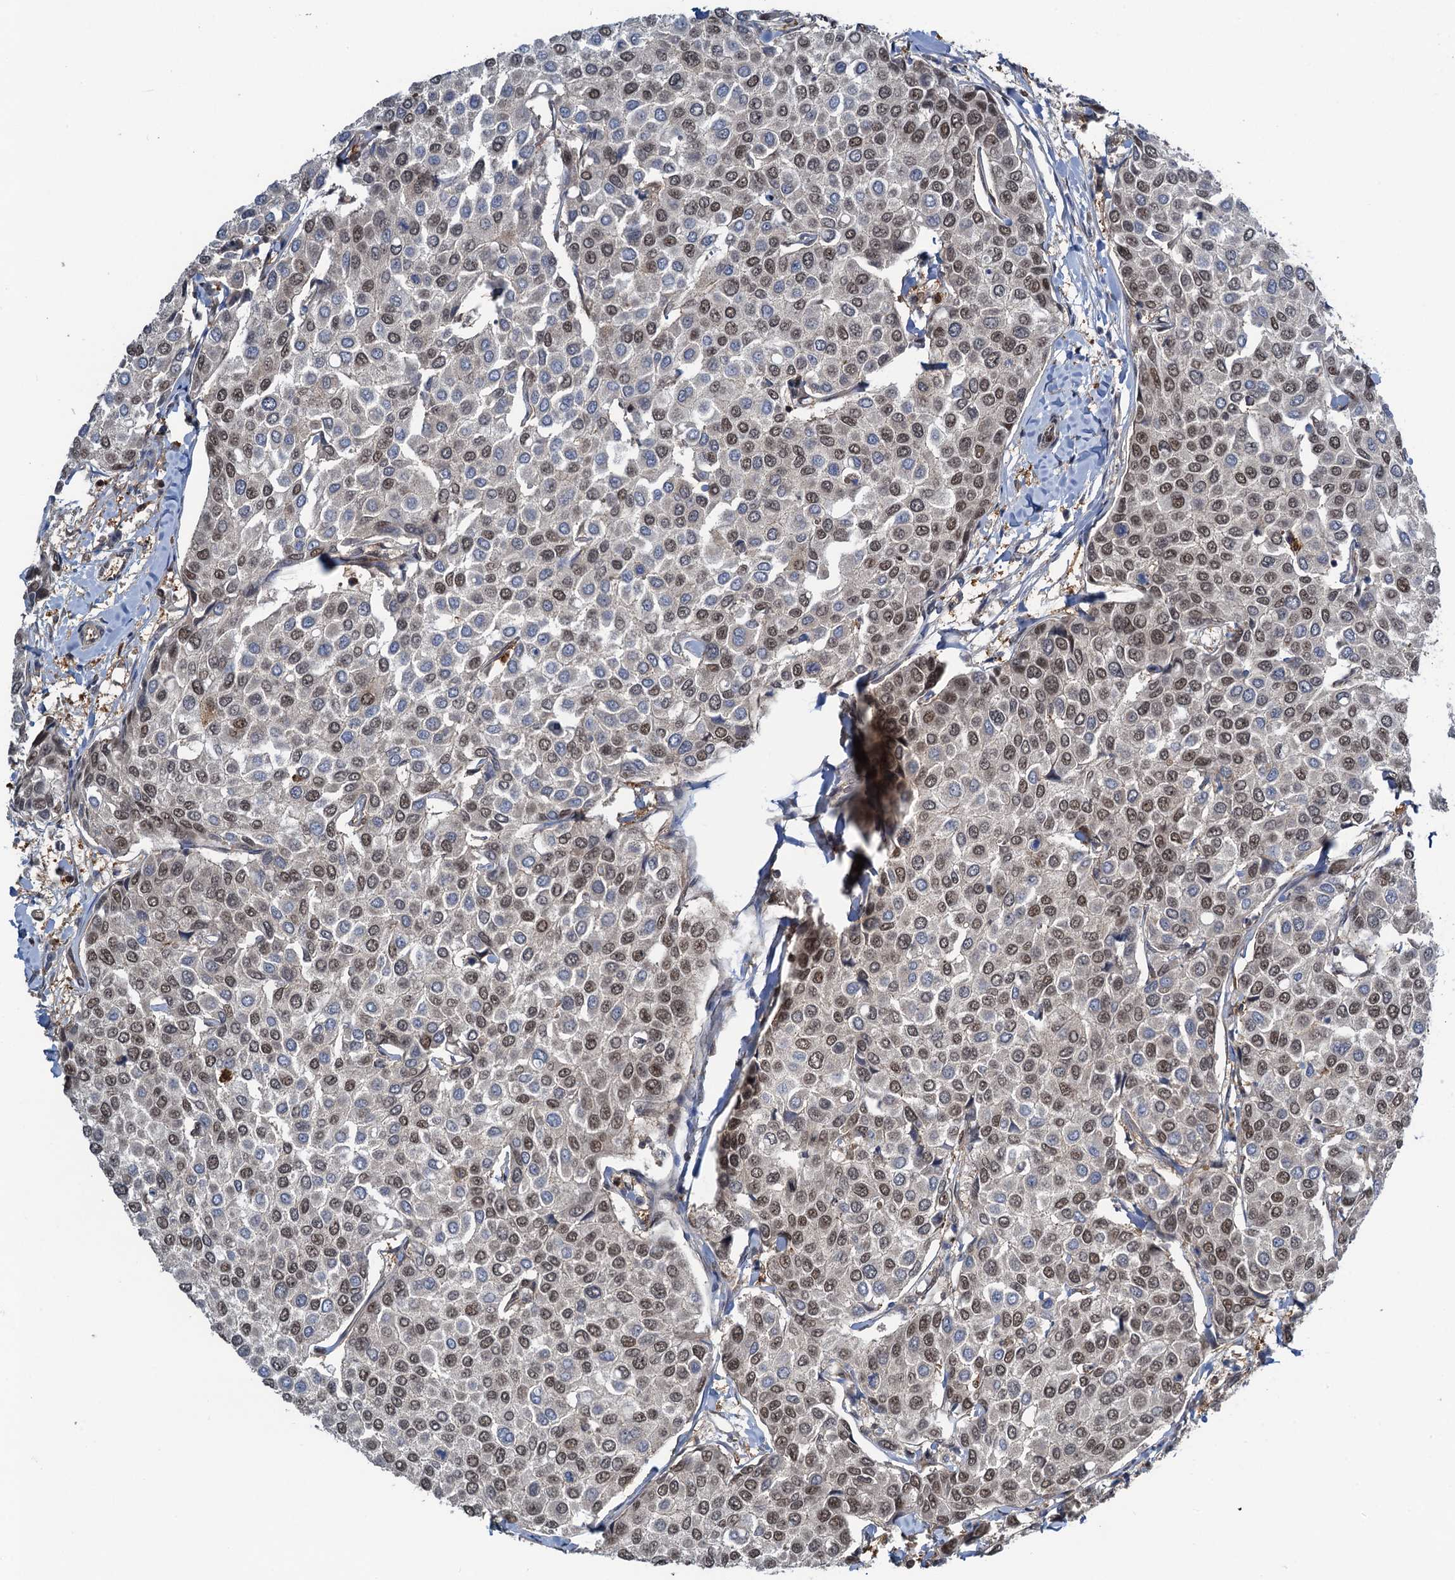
{"staining": {"intensity": "moderate", "quantity": ">75%", "location": "nuclear"}, "tissue": "breast cancer", "cell_type": "Tumor cells", "image_type": "cancer", "snomed": [{"axis": "morphology", "description": "Duct carcinoma"}, {"axis": "topography", "description": "Breast"}], "caption": "Tumor cells display medium levels of moderate nuclear staining in about >75% of cells in breast cancer.", "gene": "ZNF609", "patient": {"sex": "female", "age": 55}}